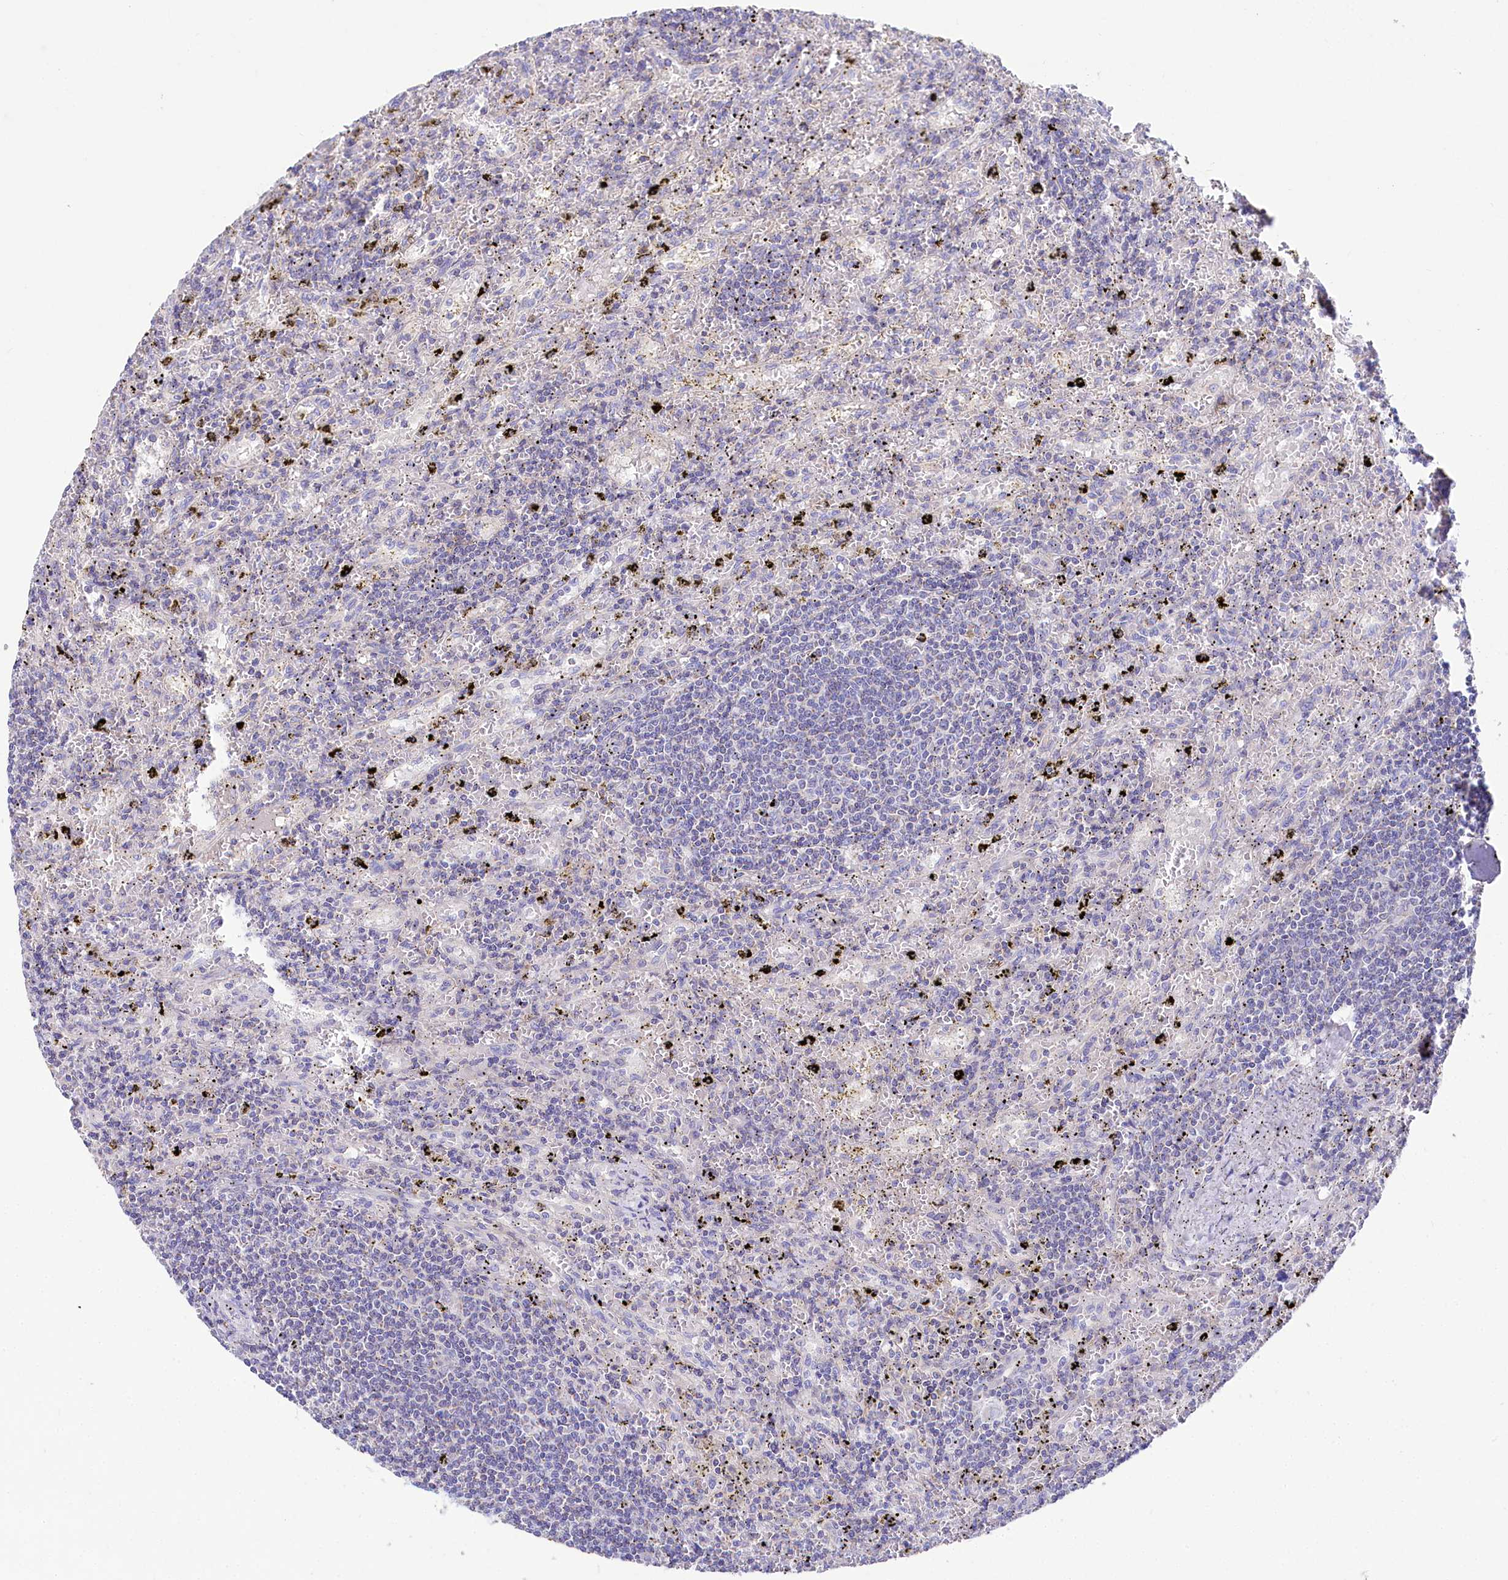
{"staining": {"intensity": "negative", "quantity": "none", "location": "none"}, "tissue": "lymphoma", "cell_type": "Tumor cells", "image_type": "cancer", "snomed": [{"axis": "morphology", "description": "Malignant lymphoma, non-Hodgkin's type, Low grade"}, {"axis": "topography", "description": "Spleen"}], "caption": "This image is of low-grade malignant lymphoma, non-Hodgkin's type stained with immunohistochemistry (IHC) to label a protein in brown with the nuclei are counter-stained blue. There is no staining in tumor cells.", "gene": "VPS26B", "patient": {"sex": "male", "age": 76}}